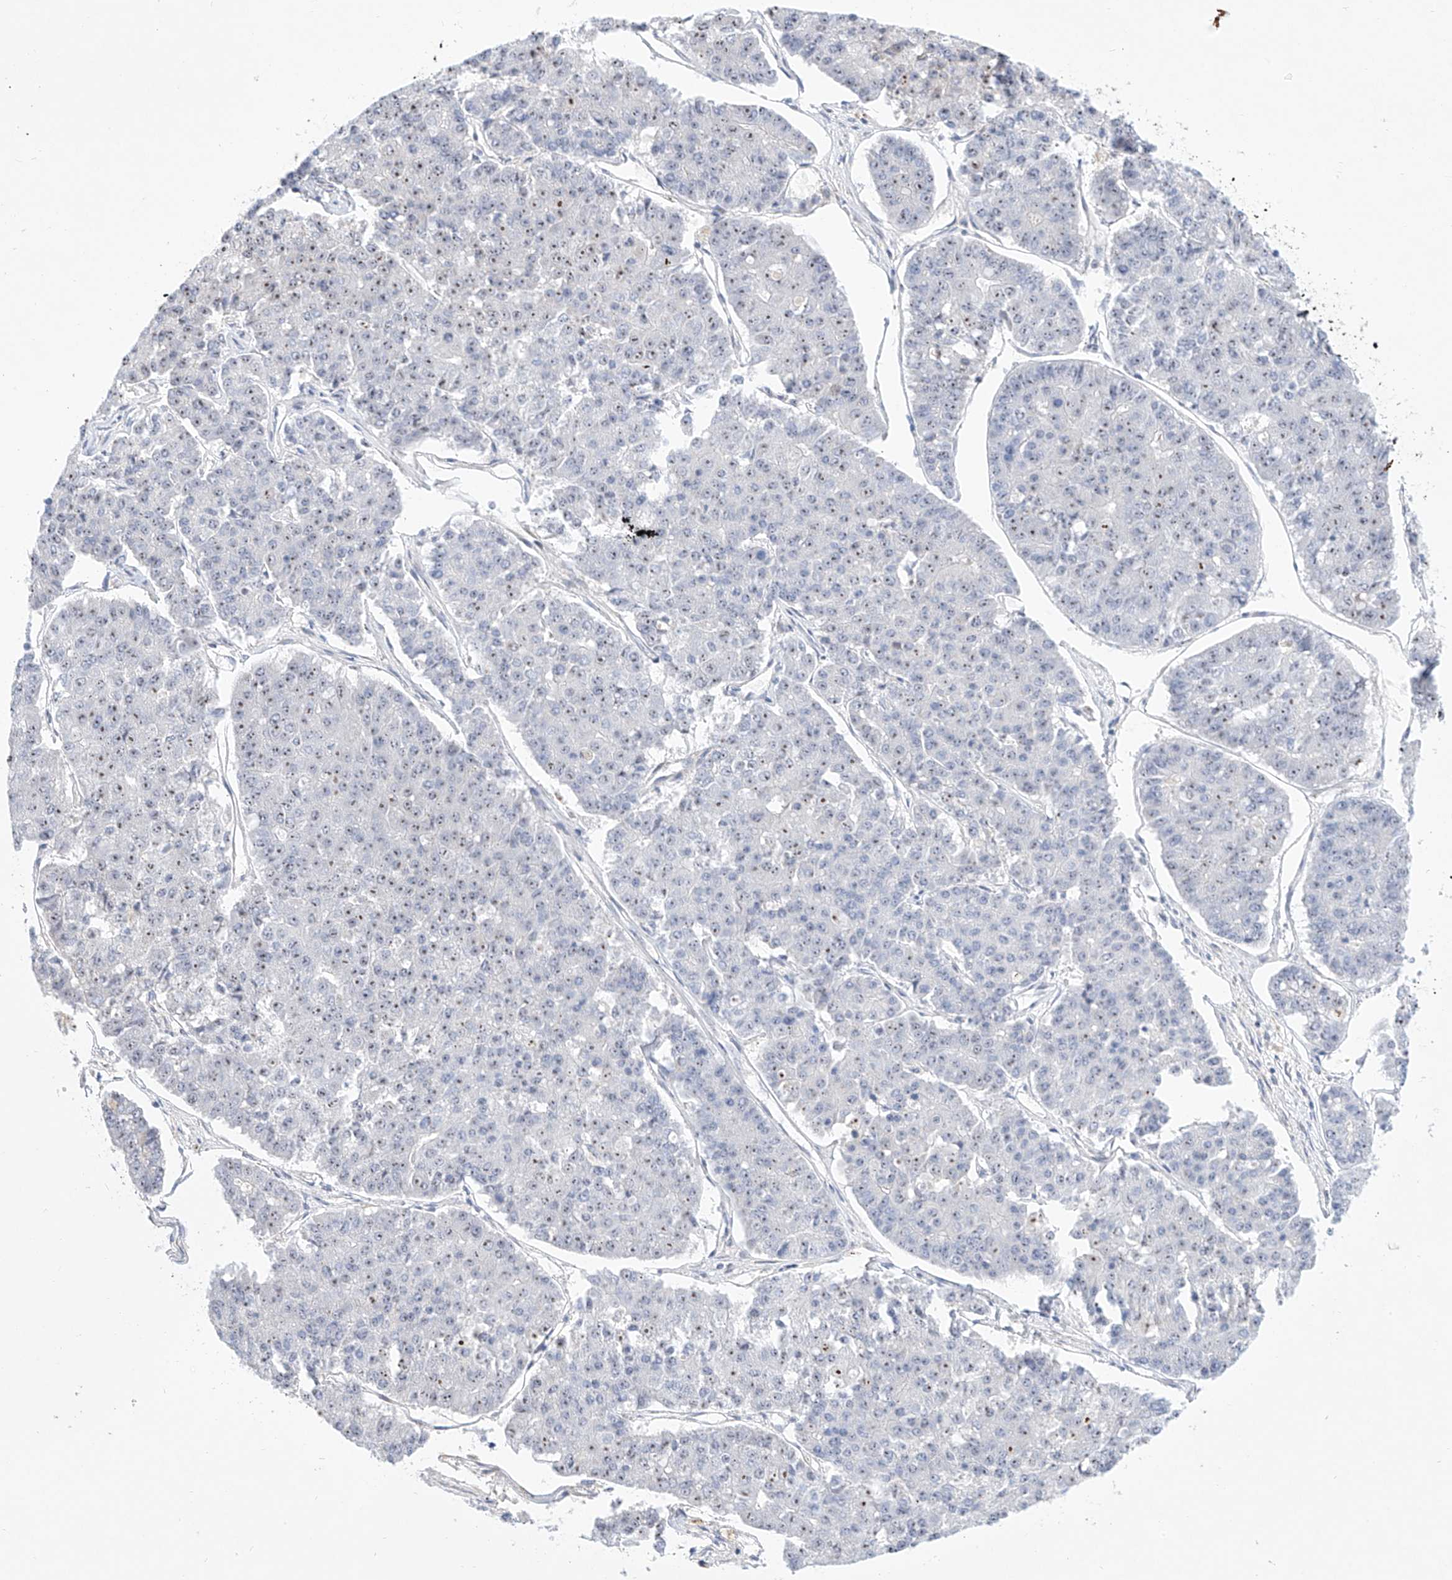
{"staining": {"intensity": "moderate", "quantity": "25%-75%", "location": "nuclear"}, "tissue": "pancreatic cancer", "cell_type": "Tumor cells", "image_type": "cancer", "snomed": [{"axis": "morphology", "description": "Adenocarcinoma, NOS"}, {"axis": "topography", "description": "Pancreas"}], "caption": "Approximately 25%-75% of tumor cells in adenocarcinoma (pancreatic) display moderate nuclear protein expression as visualized by brown immunohistochemical staining.", "gene": "SNU13", "patient": {"sex": "male", "age": 50}}